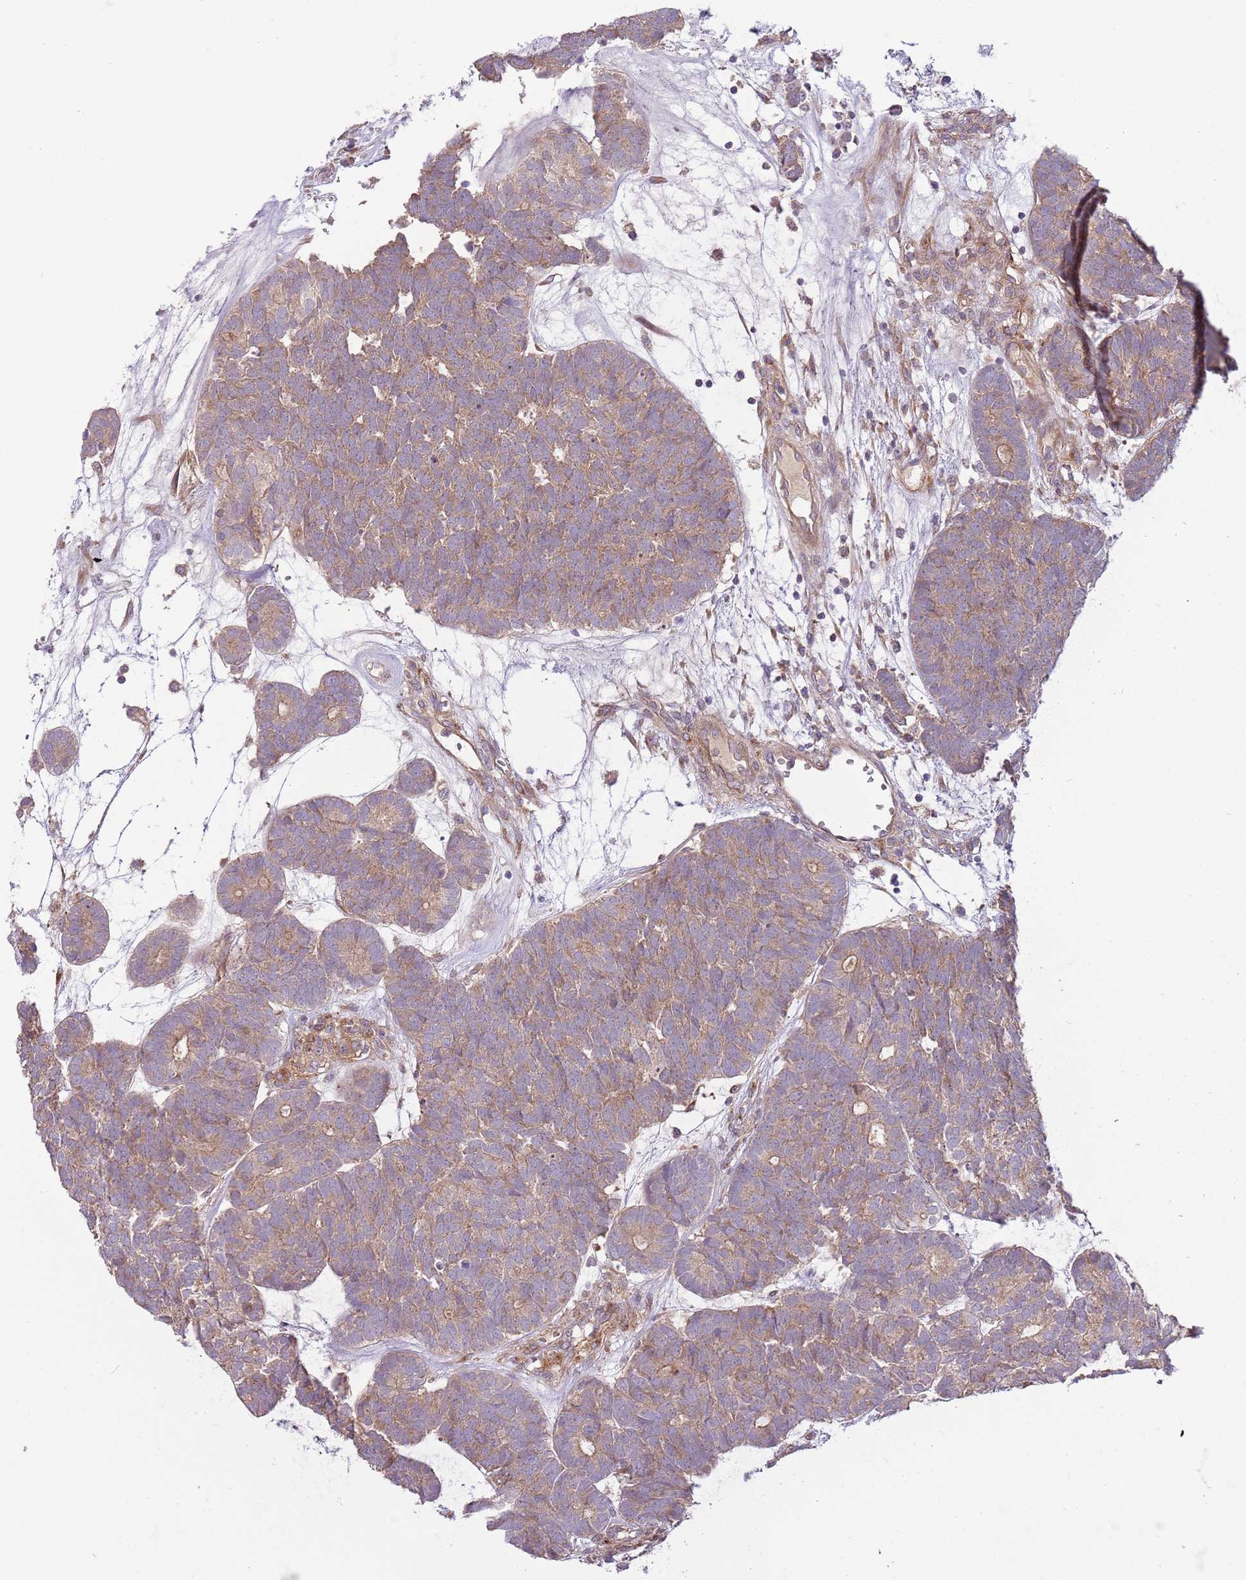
{"staining": {"intensity": "weak", "quantity": "25%-75%", "location": "cytoplasmic/membranous"}, "tissue": "head and neck cancer", "cell_type": "Tumor cells", "image_type": "cancer", "snomed": [{"axis": "morphology", "description": "Adenocarcinoma, NOS"}, {"axis": "topography", "description": "Head-Neck"}], "caption": "Protein staining of head and neck cancer (adenocarcinoma) tissue reveals weak cytoplasmic/membranous positivity in about 25%-75% of tumor cells. The staining is performed using DAB (3,3'-diaminobenzidine) brown chromogen to label protein expression. The nuclei are counter-stained blue using hematoxylin.", "gene": "RNF128", "patient": {"sex": "female", "age": 81}}